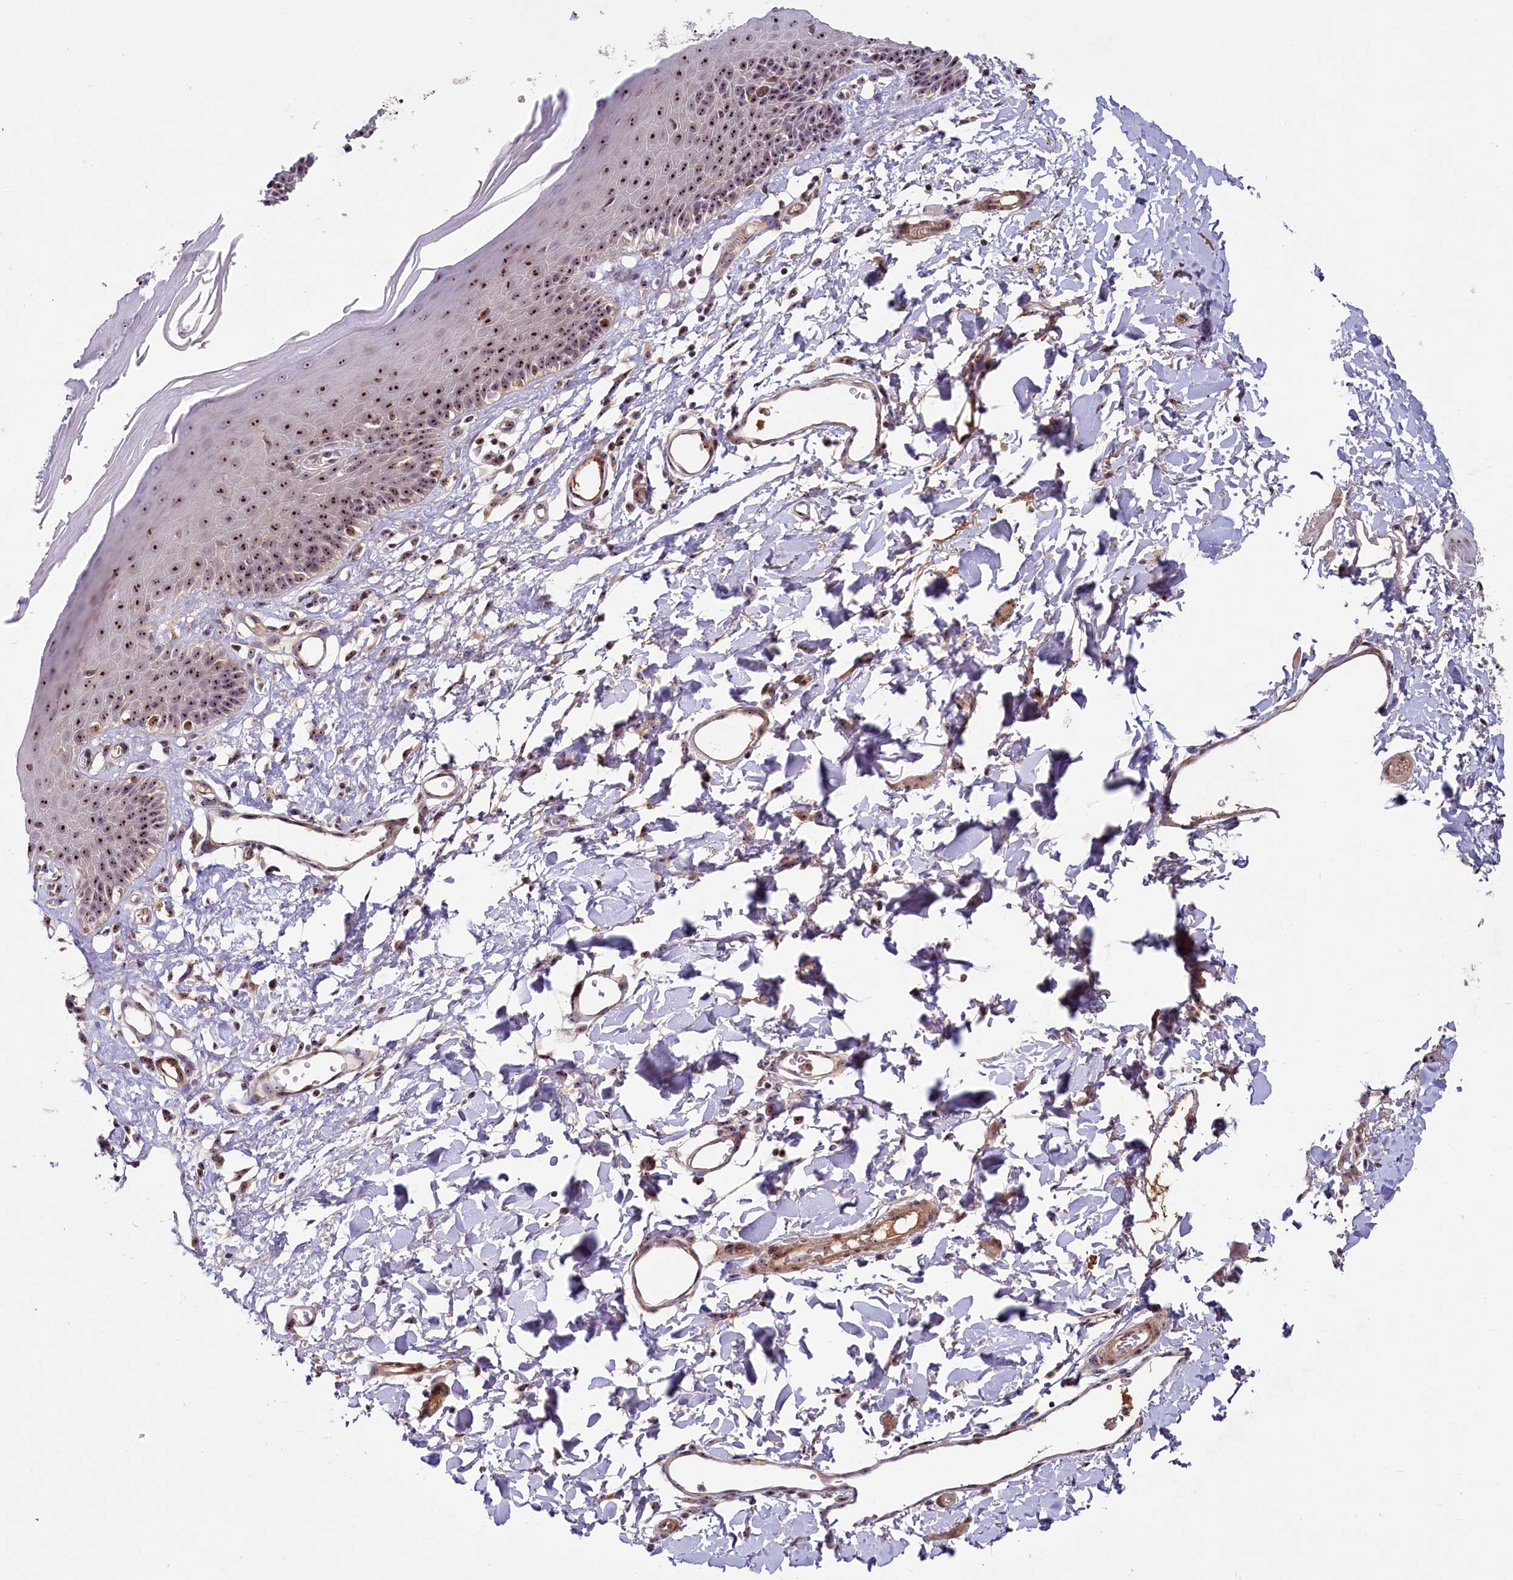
{"staining": {"intensity": "moderate", "quantity": ">75%", "location": "nuclear"}, "tissue": "skin", "cell_type": "Epidermal cells", "image_type": "normal", "snomed": [{"axis": "morphology", "description": "Normal tissue, NOS"}, {"axis": "topography", "description": "Vulva"}], "caption": "DAB immunohistochemical staining of unremarkable human skin demonstrates moderate nuclear protein positivity in approximately >75% of epidermal cells.", "gene": "TCOF1", "patient": {"sex": "female", "age": 68}}